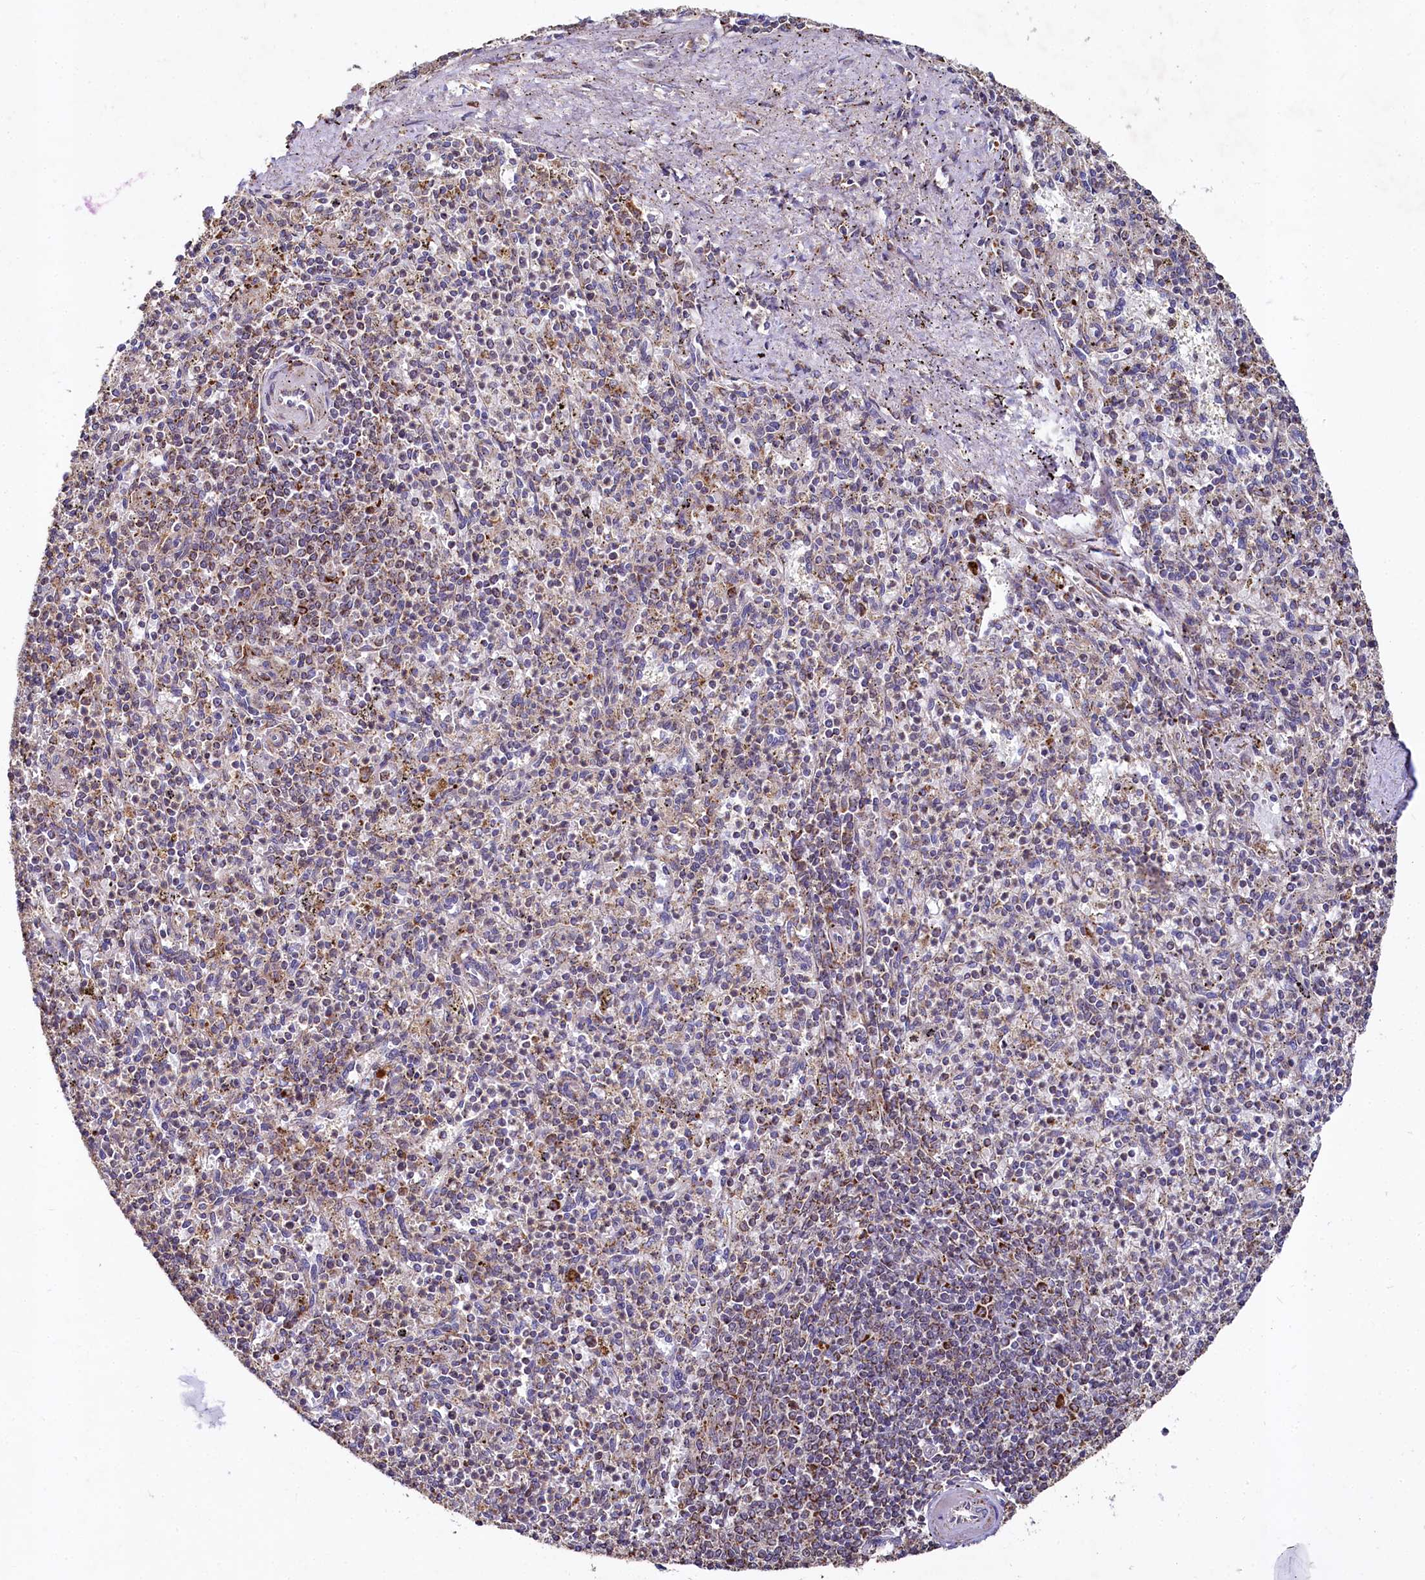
{"staining": {"intensity": "moderate", "quantity": "<25%", "location": "cytoplasmic/membranous"}, "tissue": "spleen", "cell_type": "Cells in red pulp", "image_type": "normal", "snomed": [{"axis": "morphology", "description": "Normal tissue, NOS"}, {"axis": "topography", "description": "Spleen"}], "caption": "Spleen was stained to show a protein in brown. There is low levels of moderate cytoplasmic/membranous staining in about <25% of cells in red pulp.", "gene": "SPRYD3", "patient": {"sex": "male", "age": 72}}